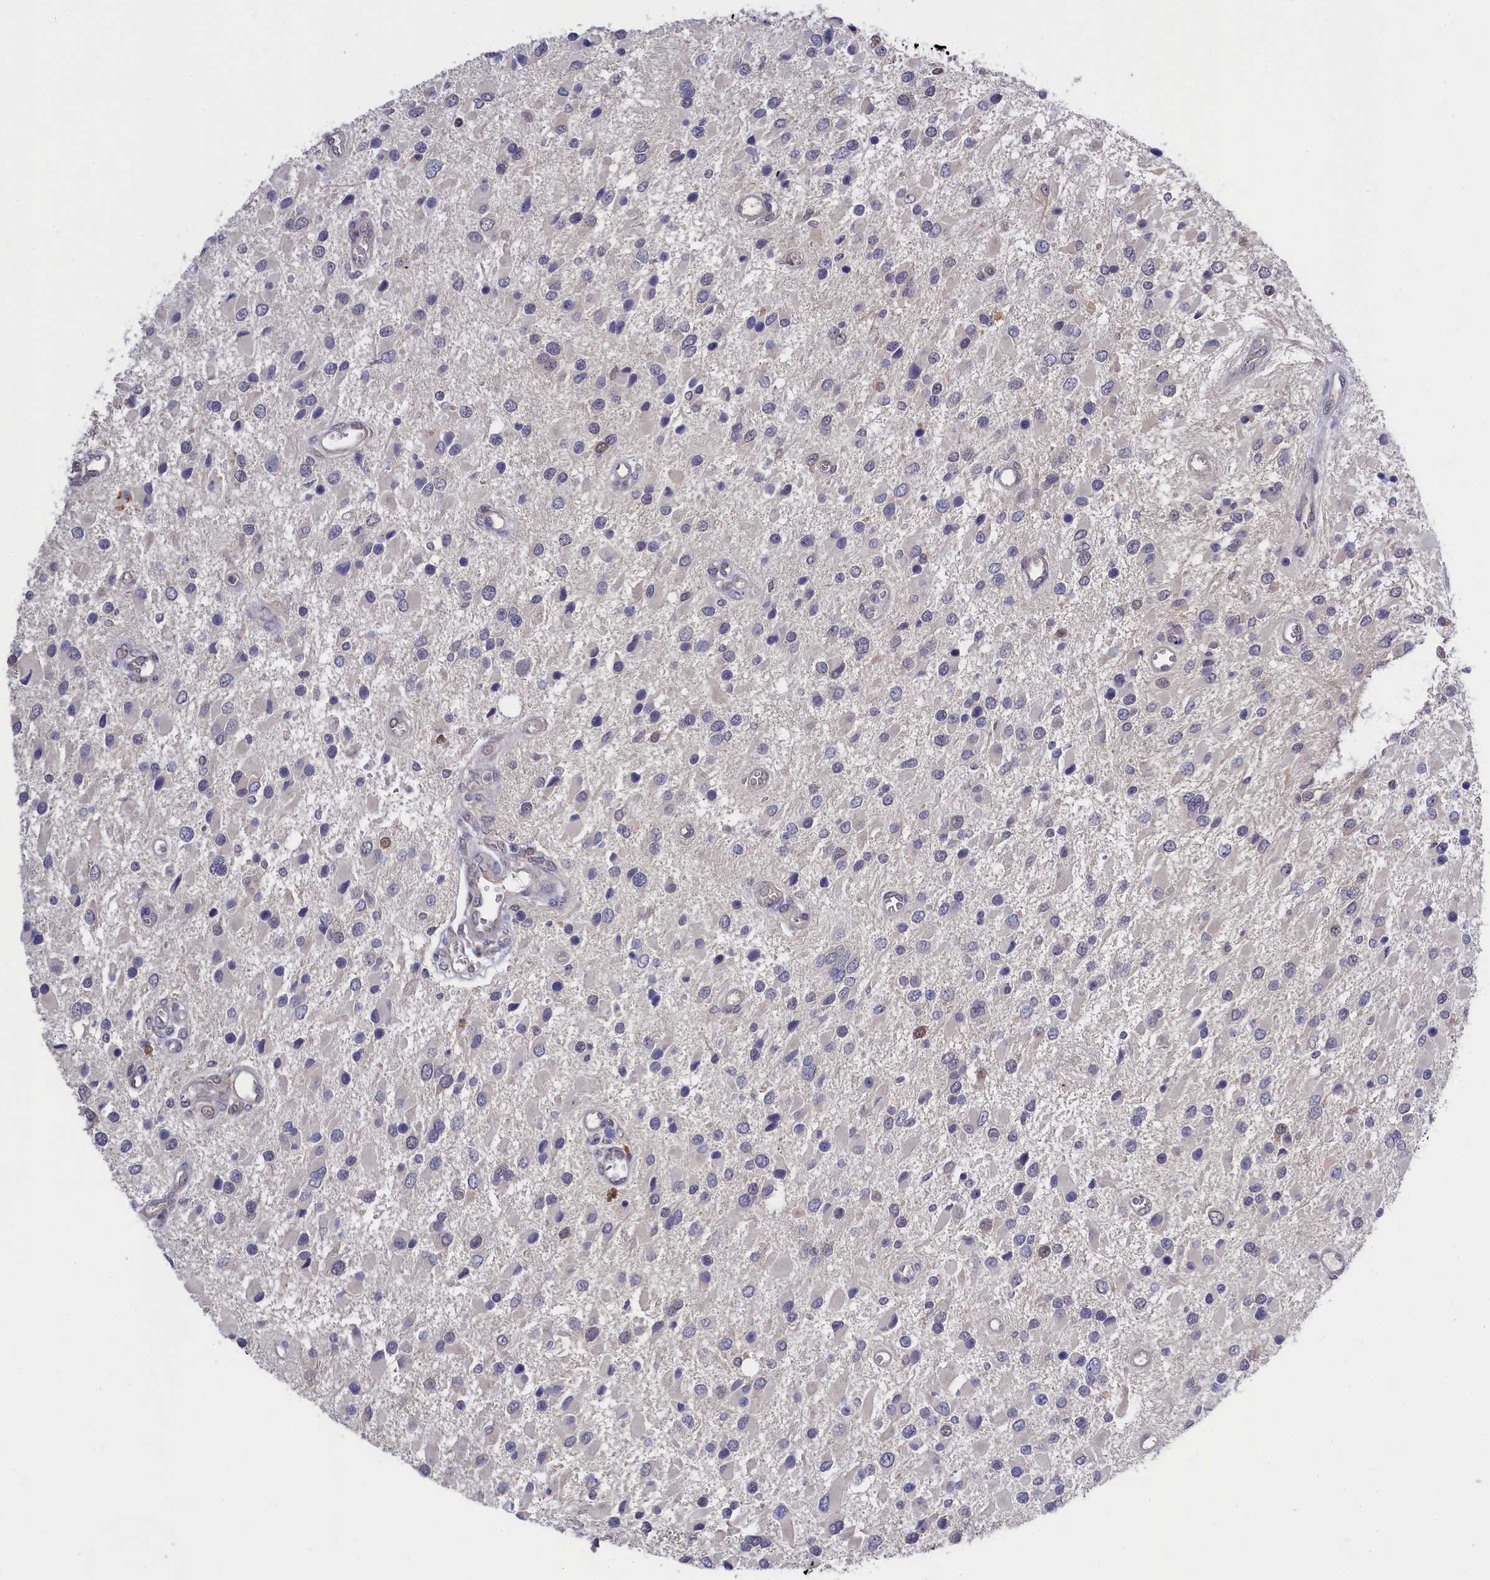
{"staining": {"intensity": "negative", "quantity": "none", "location": "none"}, "tissue": "glioma", "cell_type": "Tumor cells", "image_type": "cancer", "snomed": [{"axis": "morphology", "description": "Glioma, malignant, High grade"}, {"axis": "topography", "description": "Brain"}], "caption": "Glioma was stained to show a protein in brown. There is no significant expression in tumor cells.", "gene": "C11orf54", "patient": {"sex": "male", "age": 53}}